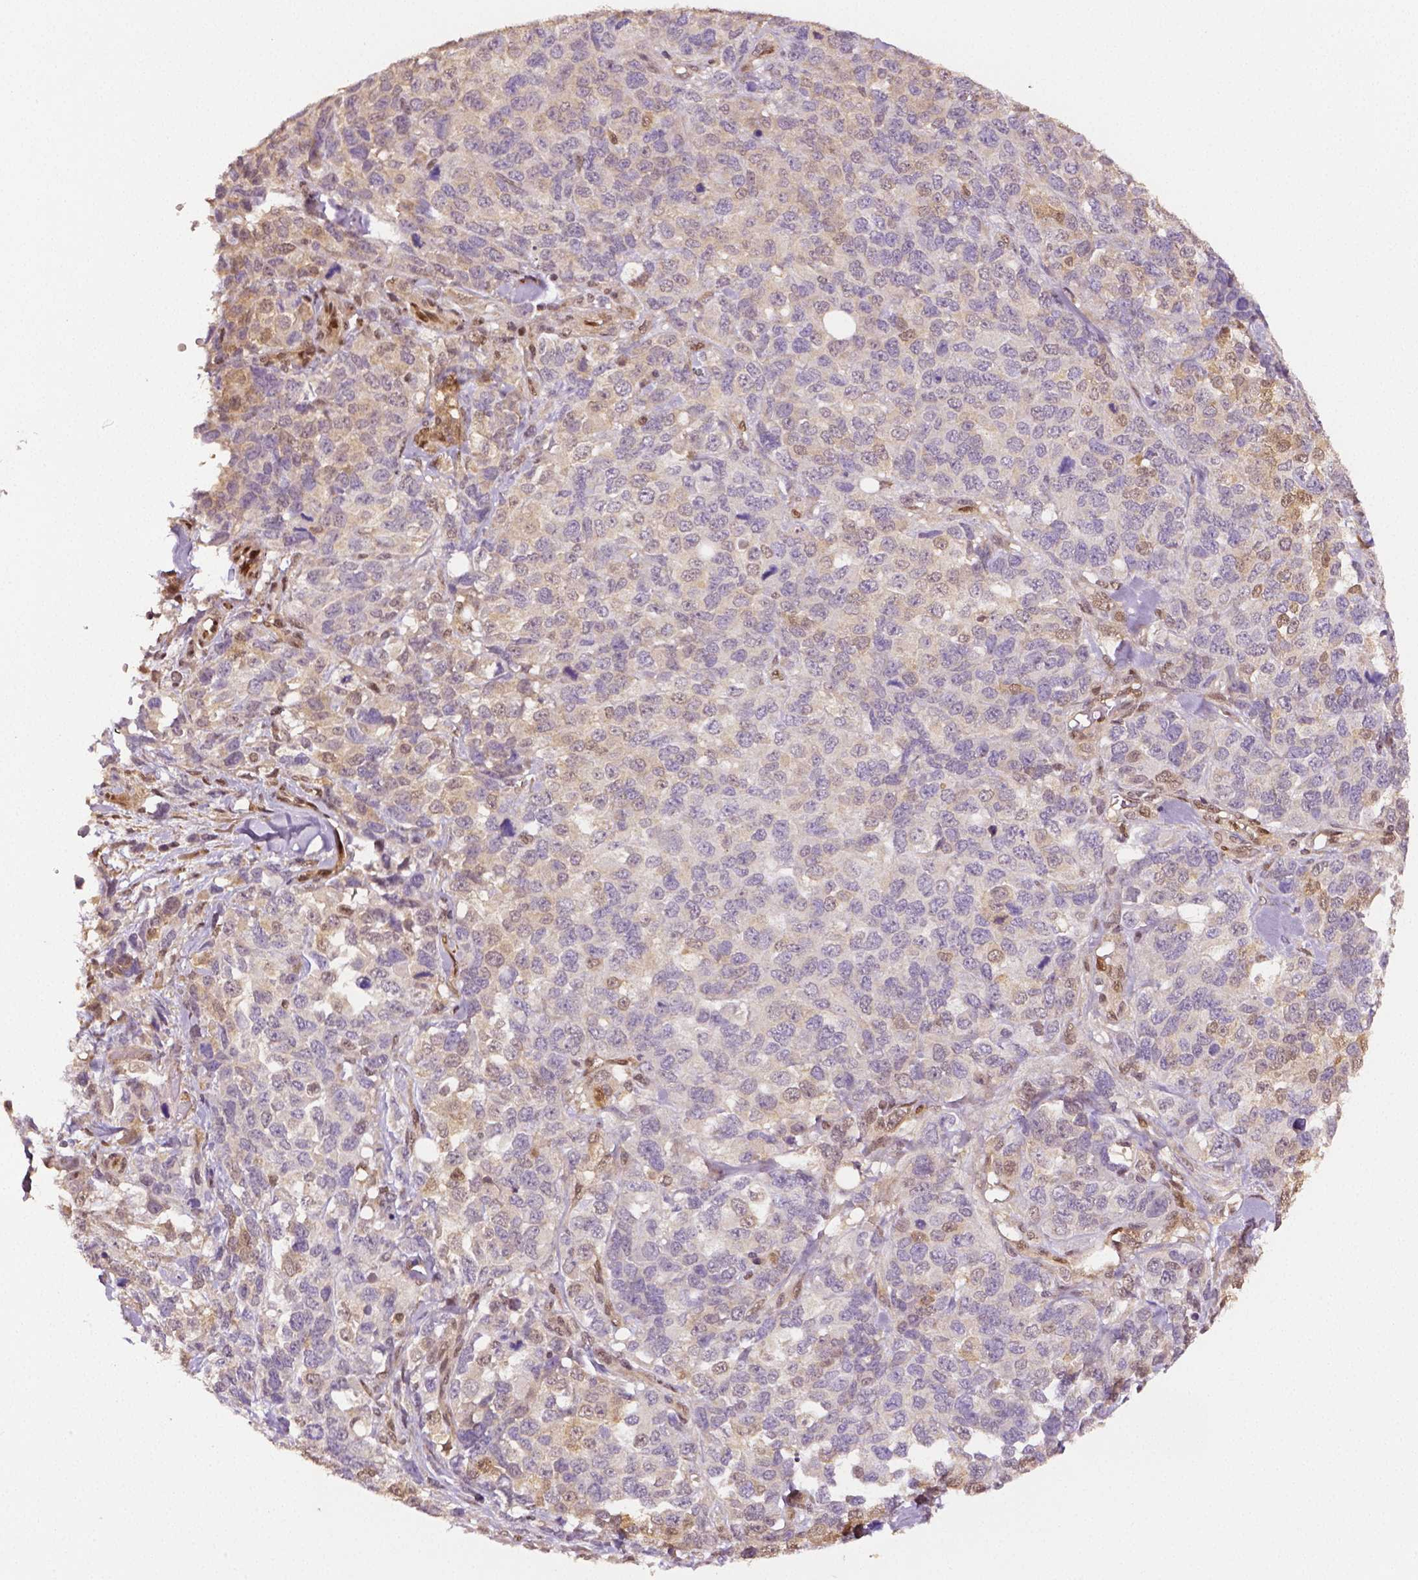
{"staining": {"intensity": "weak", "quantity": "<25%", "location": "cytoplasmic/membranous,nuclear"}, "tissue": "melanoma", "cell_type": "Tumor cells", "image_type": "cancer", "snomed": [{"axis": "morphology", "description": "Malignant melanoma, Metastatic site"}, {"axis": "topography", "description": "Skin"}], "caption": "An image of melanoma stained for a protein demonstrates no brown staining in tumor cells.", "gene": "STAT3", "patient": {"sex": "male", "age": 84}}